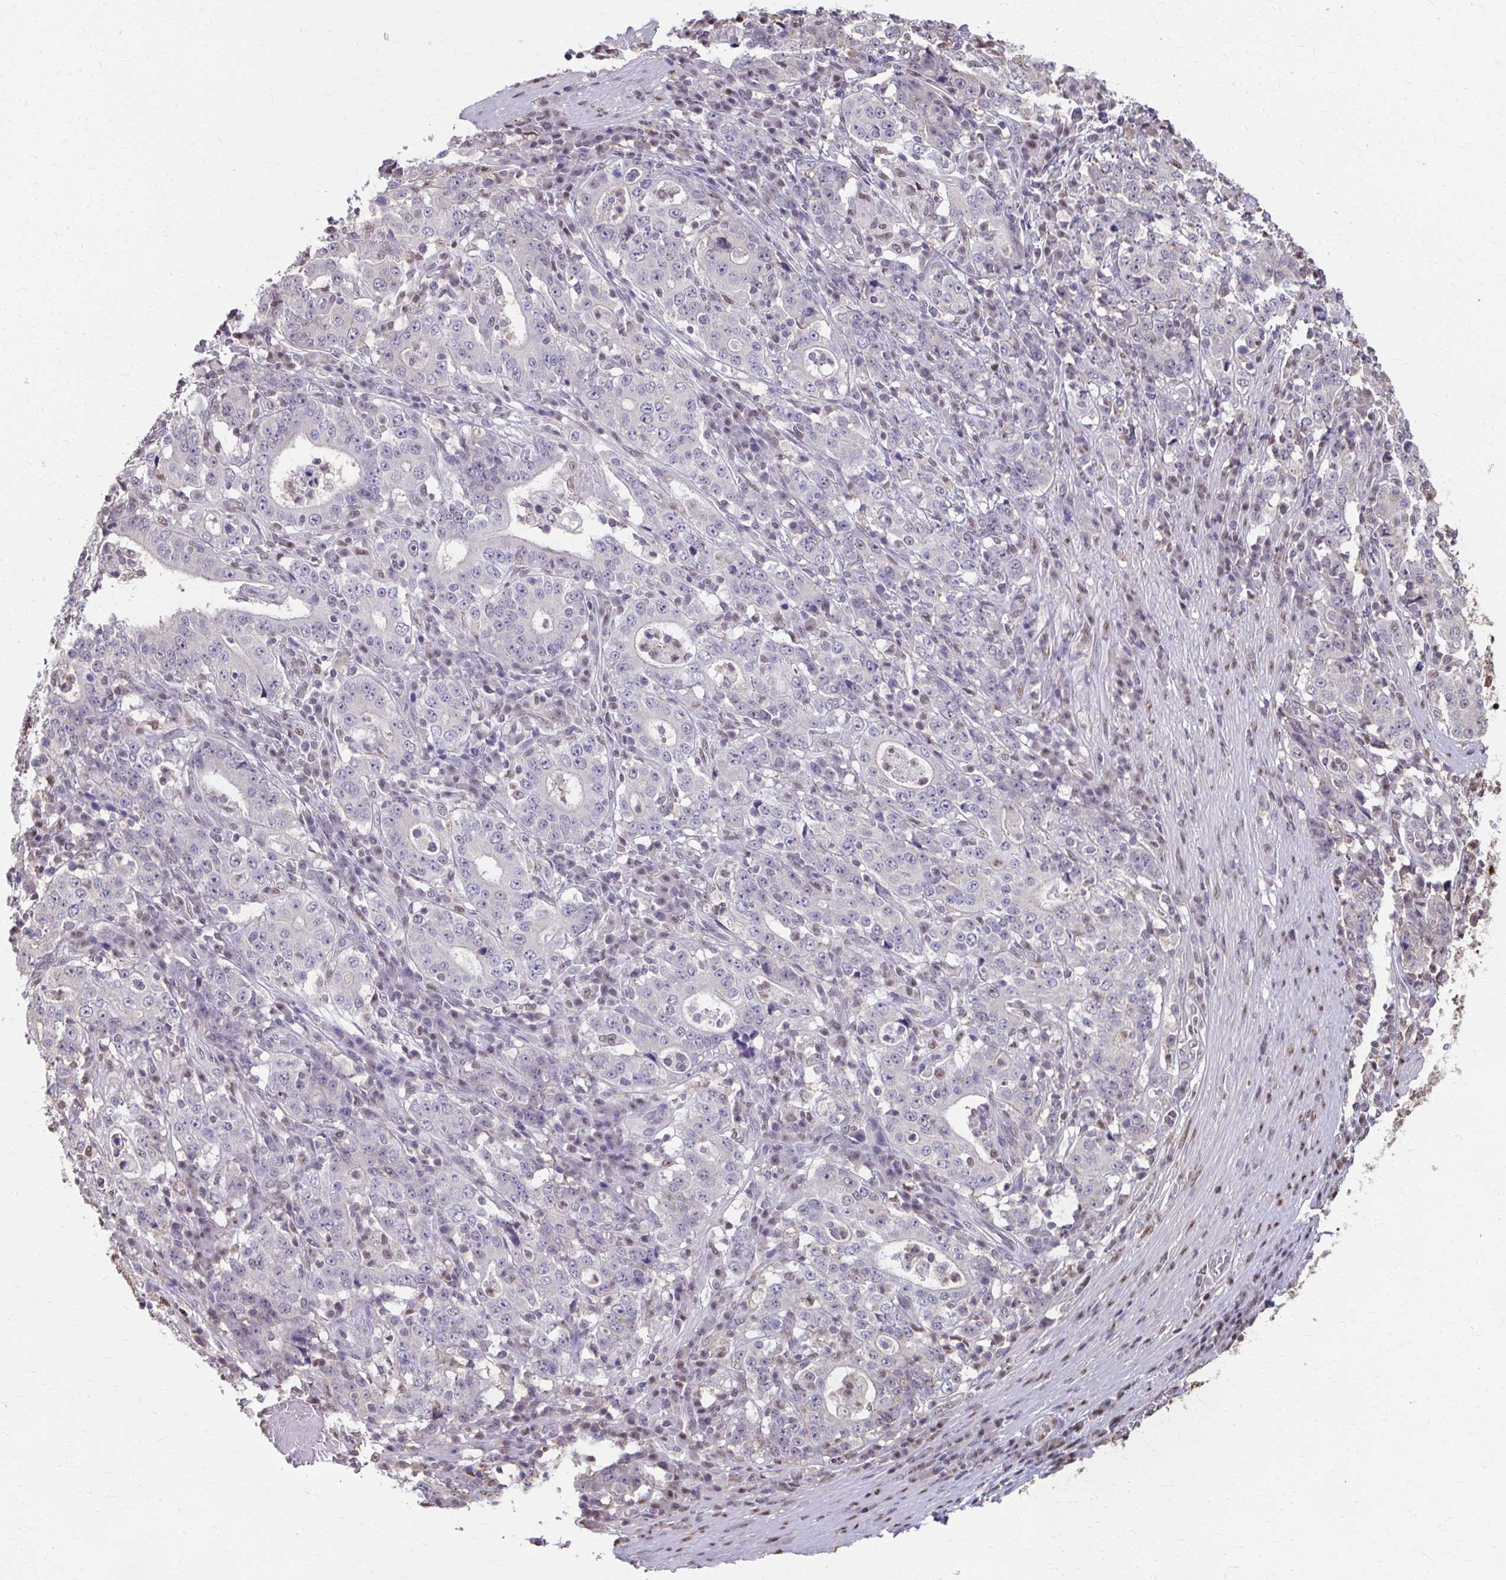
{"staining": {"intensity": "negative", "quantity": "none", "location": "none"}, "tissue": "stomach cancer", "cell_type": "Tumor cells", "image_type": "cancer", "snomed": [{"axis": "morphology", "description": "Normal tissue, NOS"}, {"axis": "morphology", "description": "Adenocarcinoma, NOS"}, {"axis": "topography", "description": "Stomach, upper"}, {"axis": "topography", "description": "Stomach"}], "caption": "A photomicrograph of human stomach adenocarcinoma is negative for staining in tumor cells.", "gene": "ING4", "patient": {"sex": "male", "age": 59}}